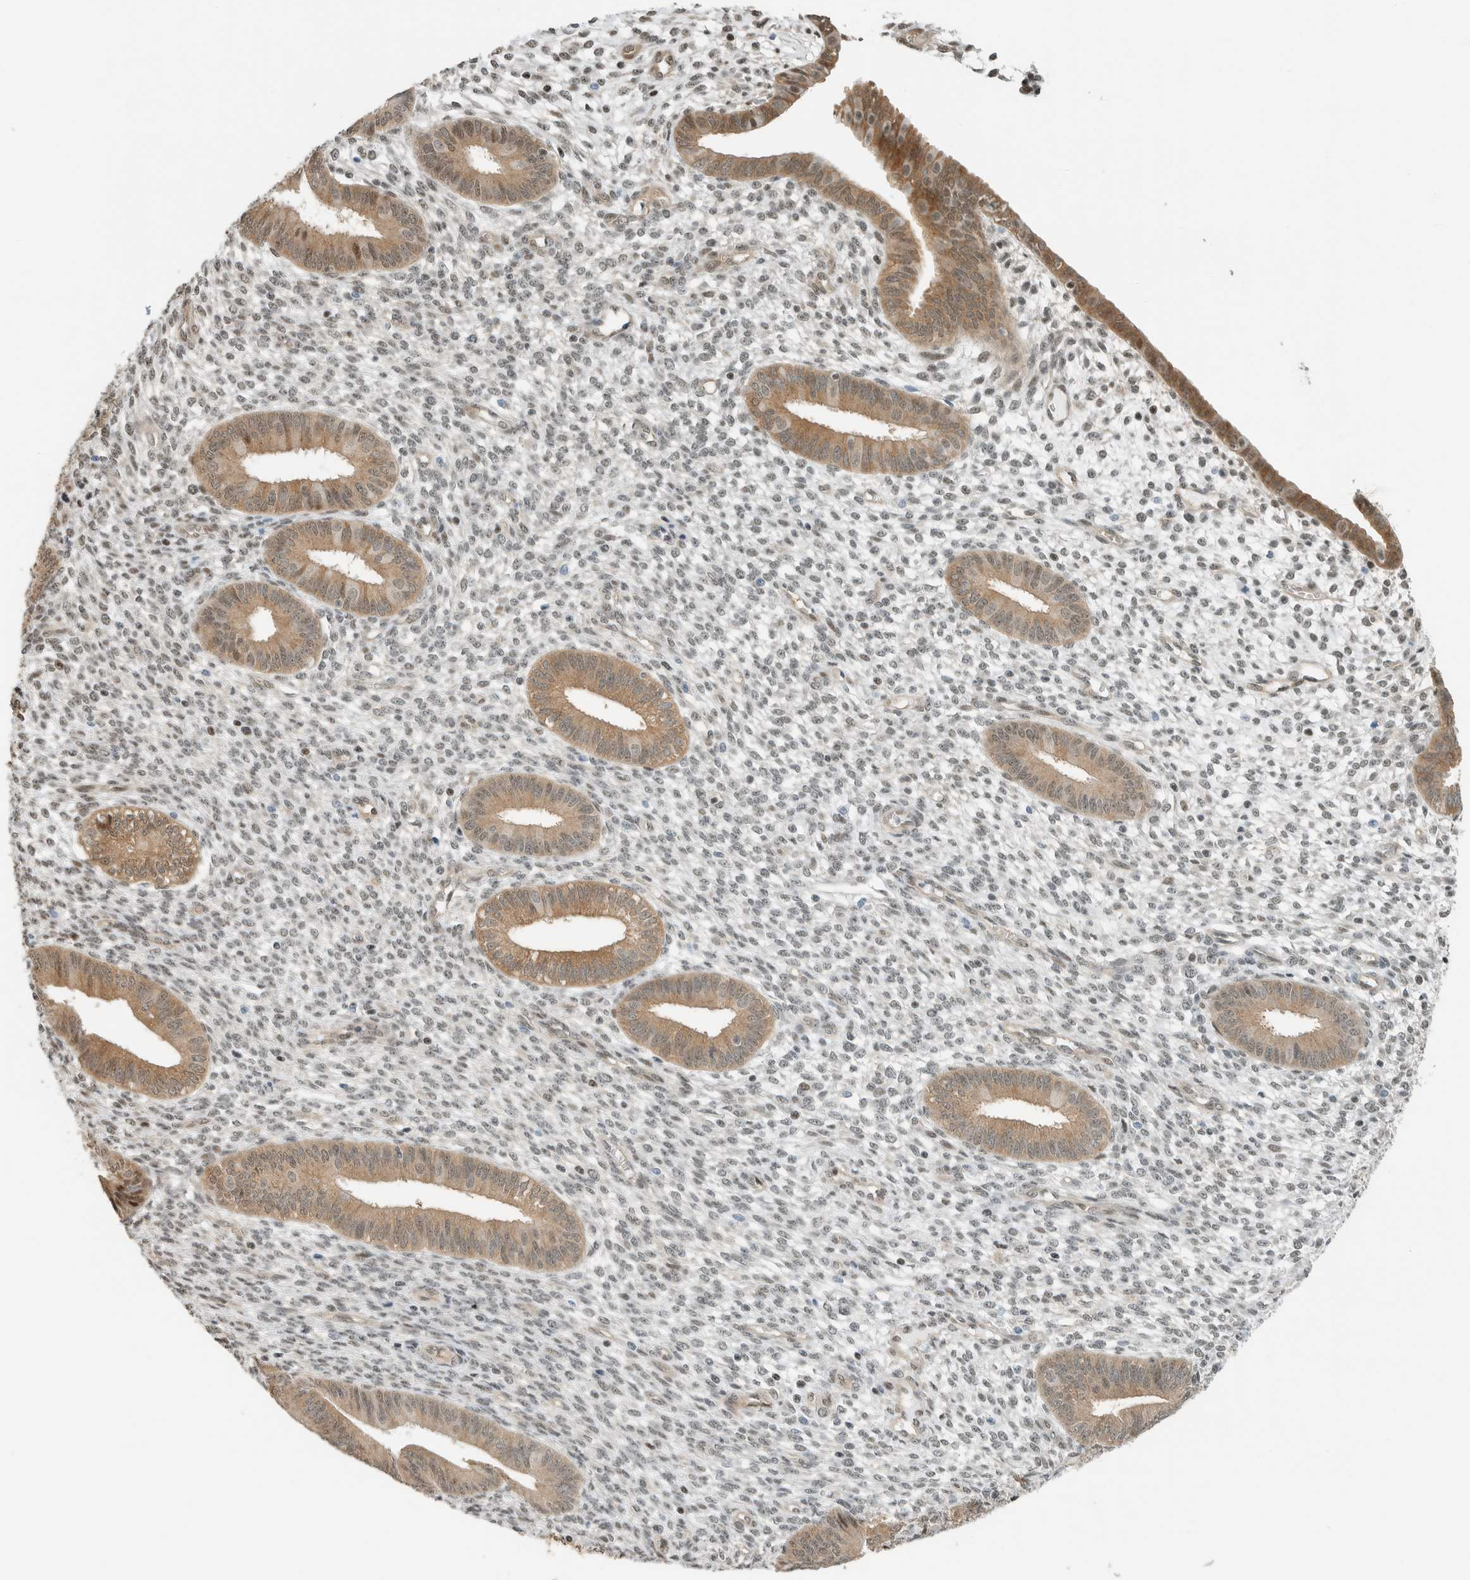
{"staining": {"intensity": "weak", "quantity": "<25%", "location": "nuclear"}, "tissue": "endometrium", "cell_type": "Cells in endometrial stroma", "image_type": "normal", "snomed": [{"axis": "morphology", "description": "Normal tissue, NOS"}, {"axis": "topography", "description": "Endometrium"}], "caption": "A high-resolution image shows immunohistochemistry (IHC) staining of benign endometrium, which demonstrates no significant staining in cells in endometrial stroma.", "gene": "NIBAN2", "patient": {"sex": "female", "age": 46}}